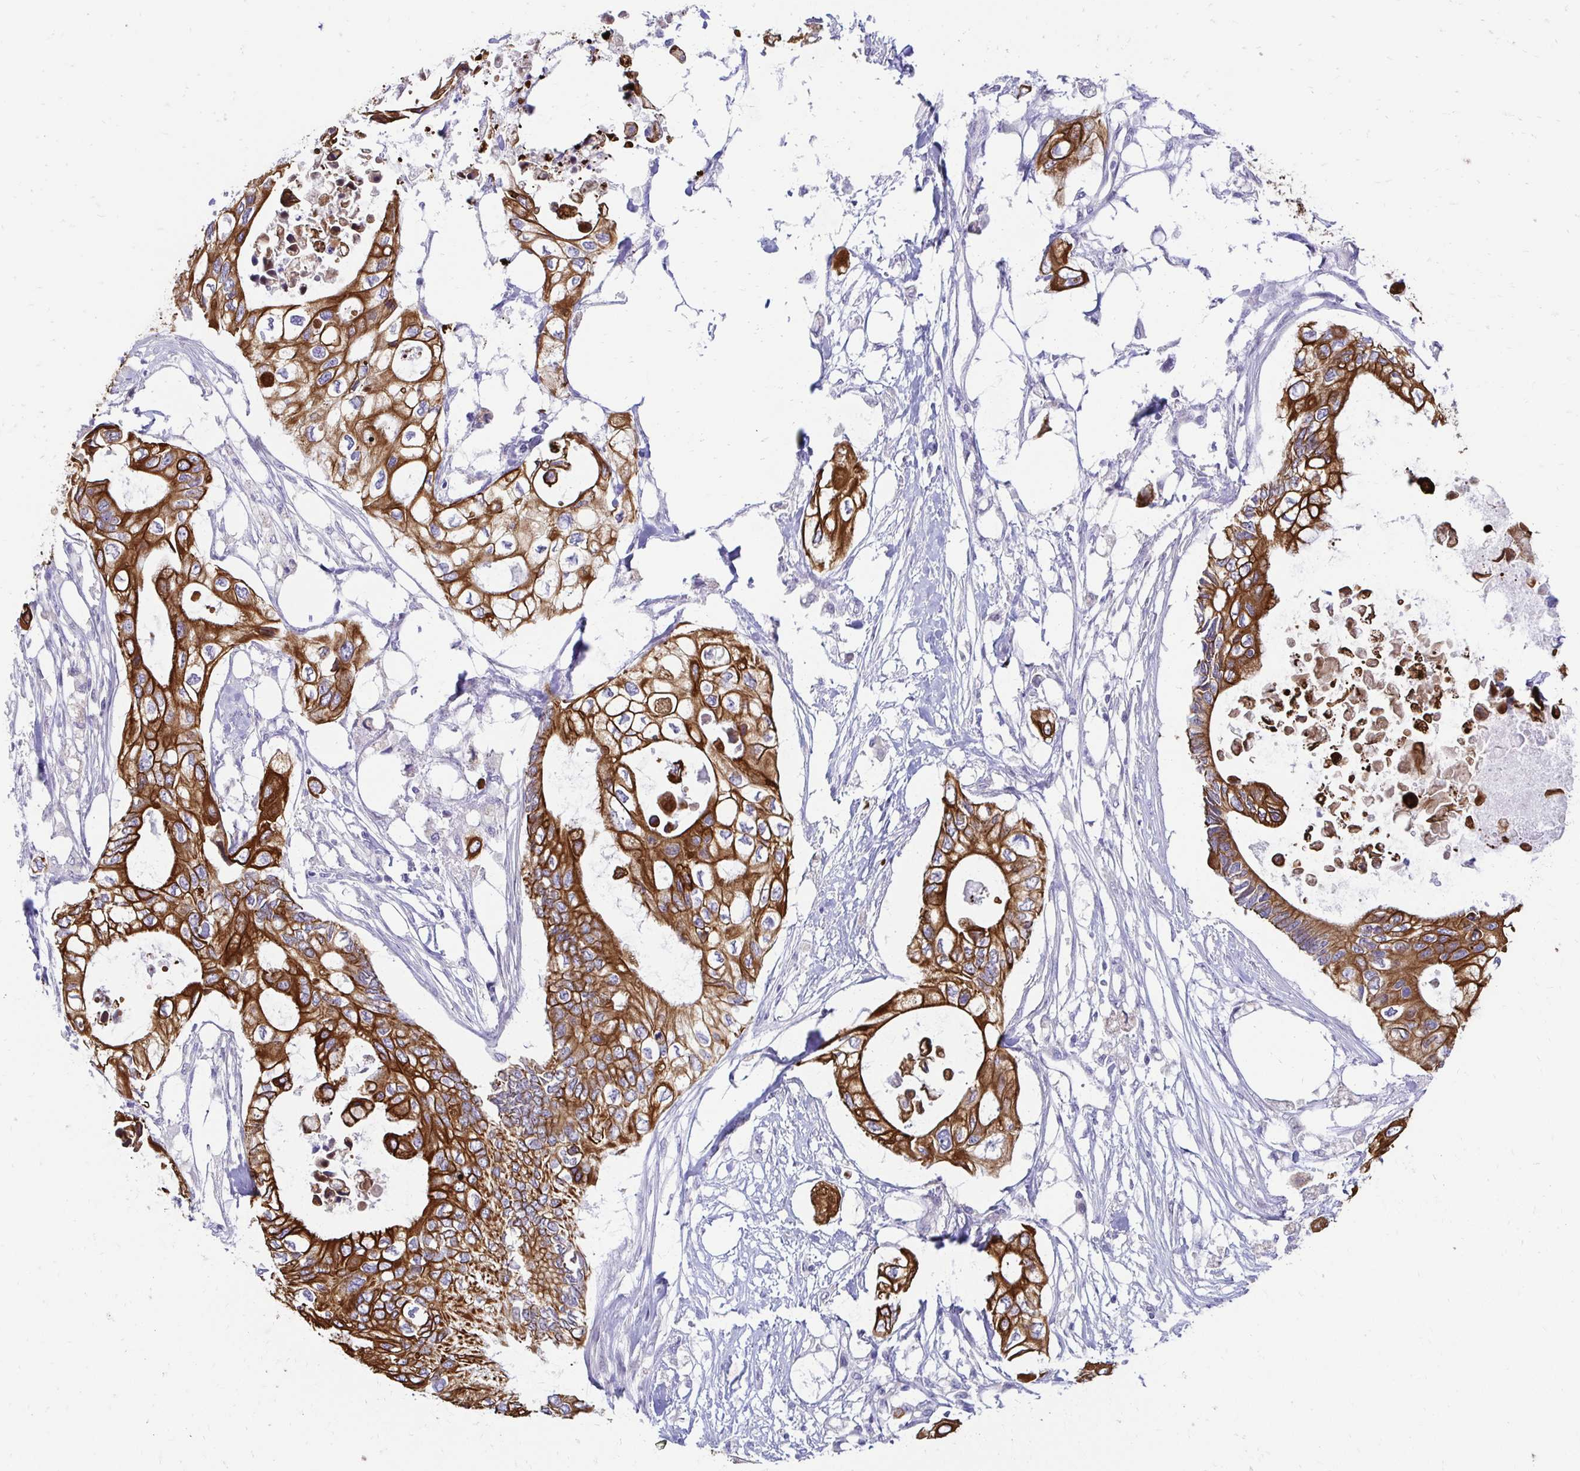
{"staining": {"intensity": "strong", "quantity": ">75%", "location": "cytoplasmic/membranous"}, "tissue": "pancreatic cancer", "cell_type": "Tumor cells", "image_type": "cancer", "snomed": [{"axis": "morphology", "description": "Adenocarcinoma, NOS"}, {"axis": "topography", "description": "Pancreas"}], "caption": "DAB immunohistochemical staining of pancreatic cancer (adenocarcinoma) exhibits strong cytoplasmic/membranous protein expression in approximately >75% of tumor cells.", "gene": "C1QTNF2", "patient": {"sex": "female", "age": 63}}